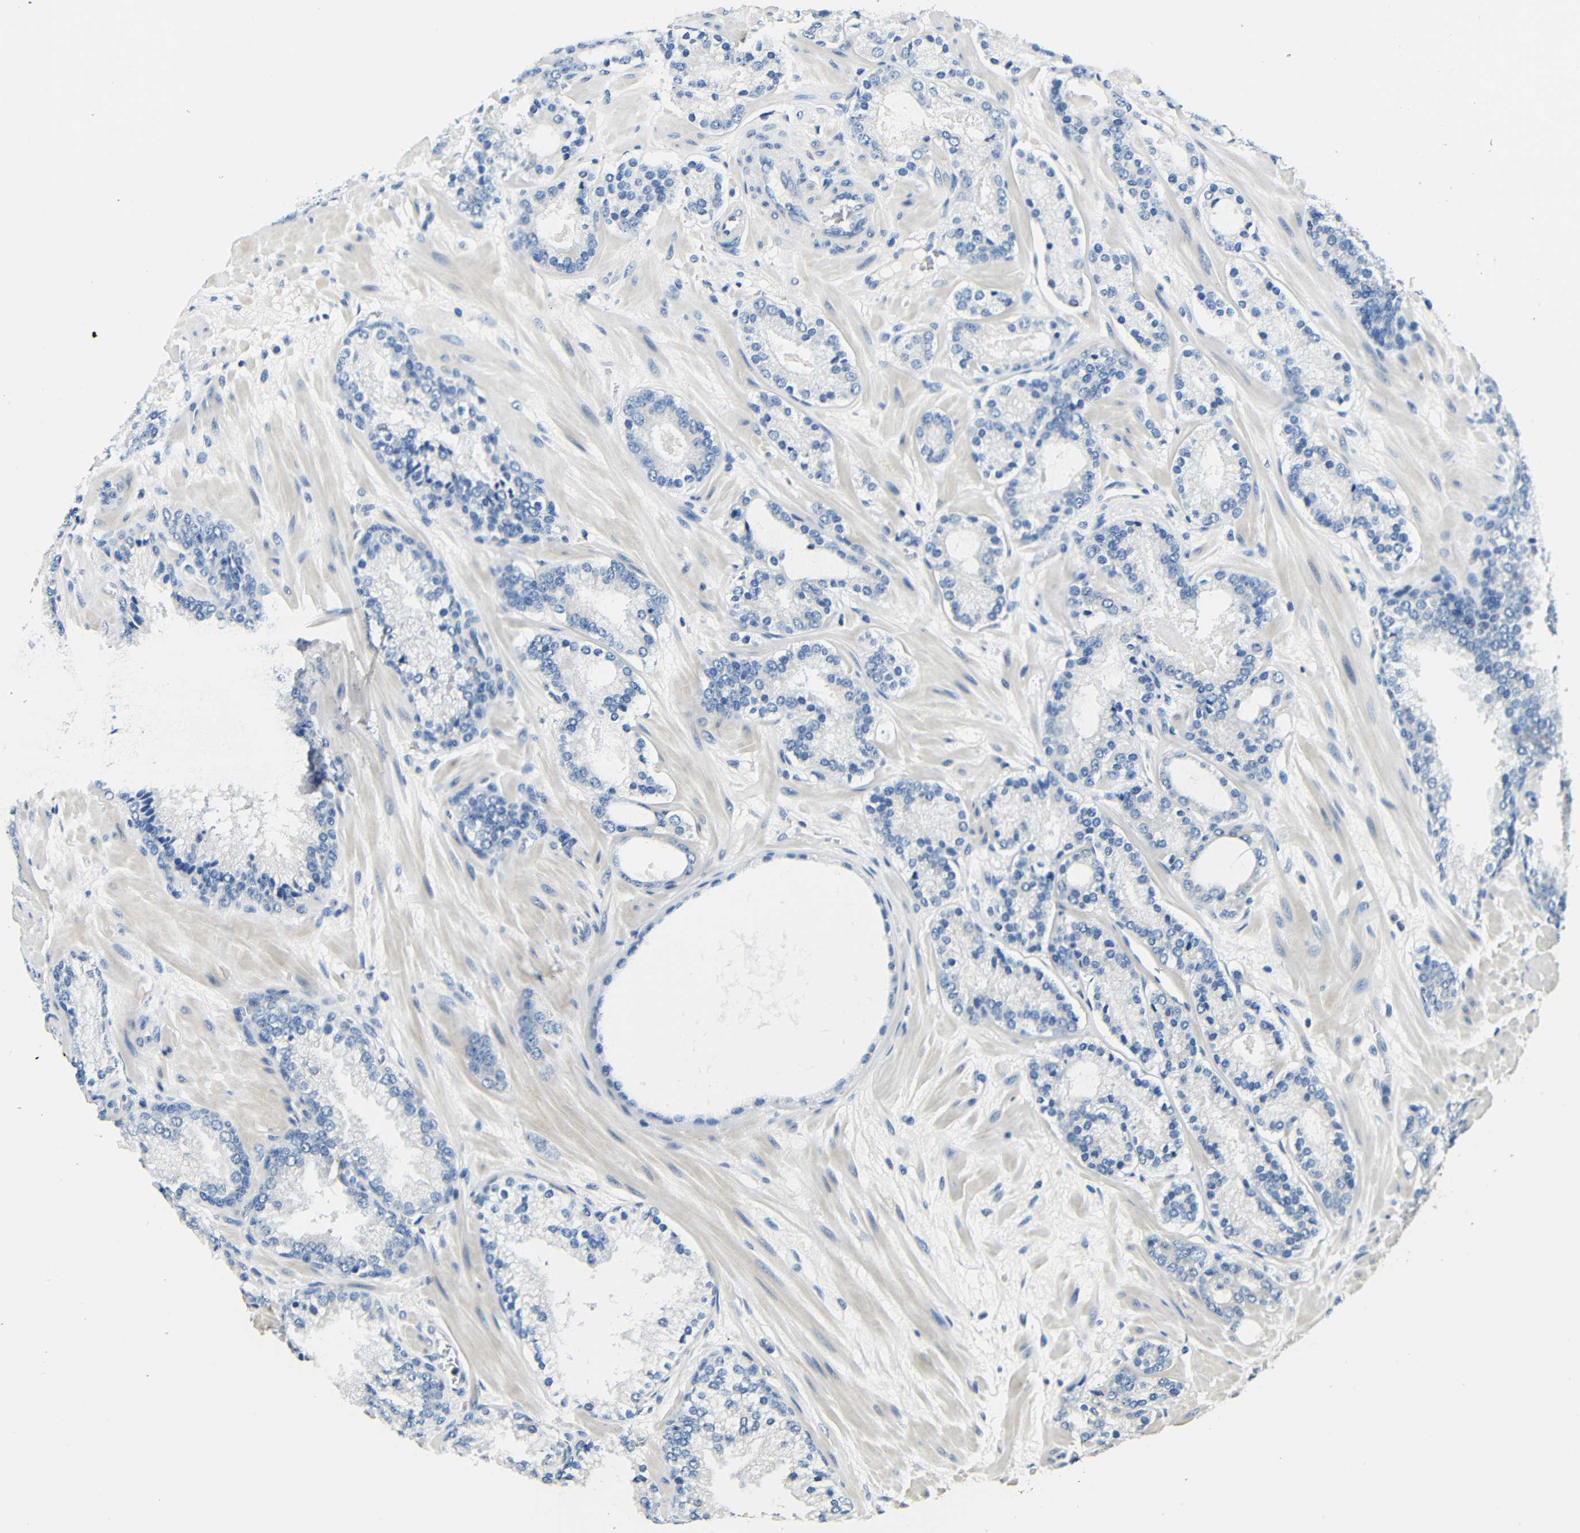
{"staining": {"intensity": "negative", "quantity": "none", "location": "none"}, "tissue": "prostate cancer", "cell_type": "Tumor cells", "image_type": "cancer", "snomed": [{"axis": "morphology", "description": "Adenocarcinoma, Low grade"}, {"axis": "topography", "description": "Prostate"}], "caption": "An image of human low-grade adenocarcinoma (prostate) is negative for staining in tumor cells.", "gene": "FMO5", "patient": {"sex": "male", "age": 63}}